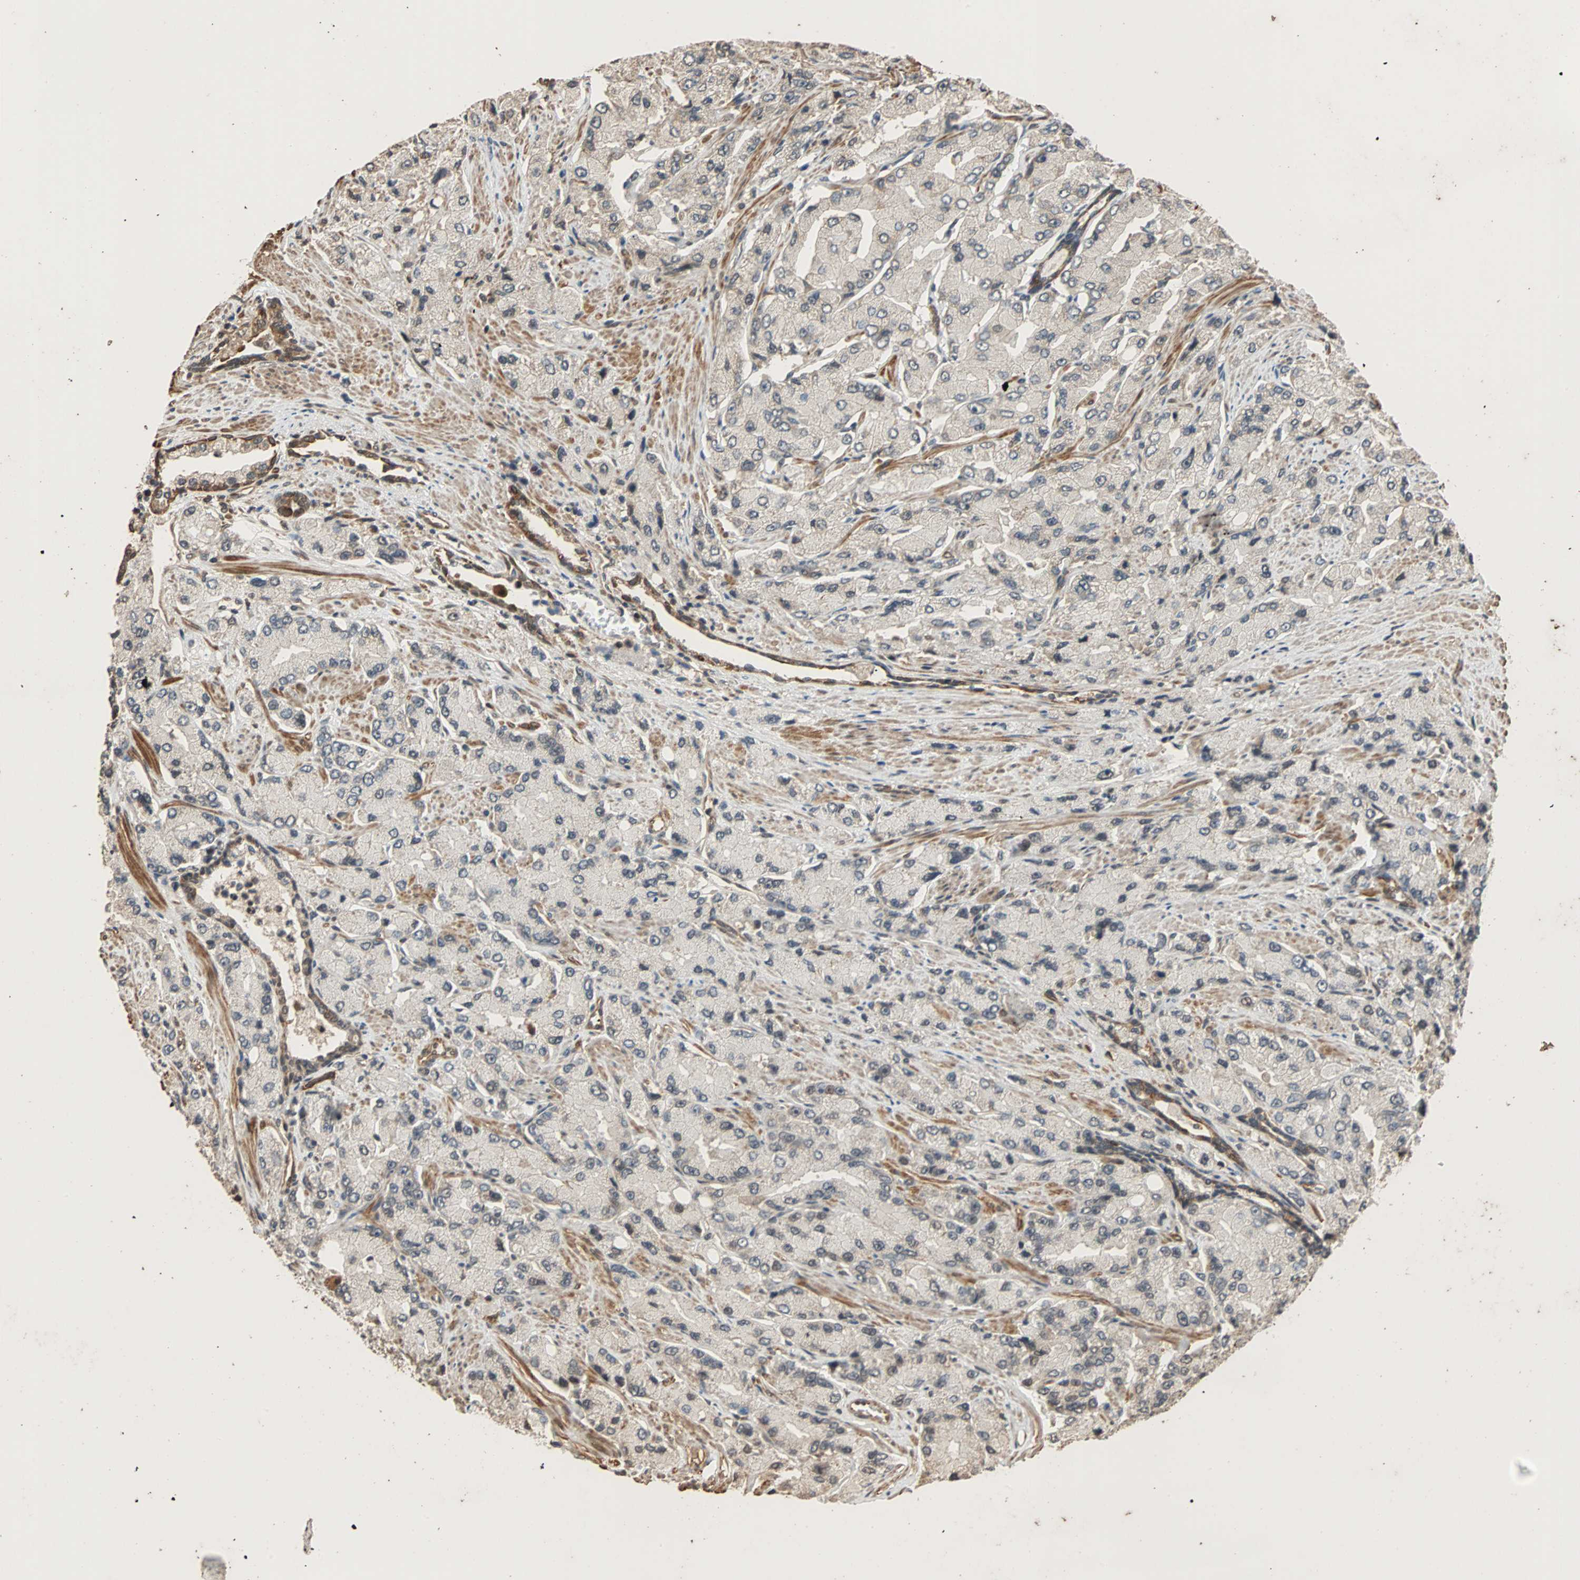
{"staining": {"intensity": "negative", "quantity": "none", "location": "none"}, "tissue": "prostate cancer", "cell_type": "Tumor cells", "image_type": "cancer", "snomed": [{"axis": "morphology", "description": "Adenocarcinoma, High grade"}, {"axis": "topography", "description": "Prostate"}], "caption": "High power microscopy micrograph of an immunohistochemistry image of prostate cancer (adenocarcinoma (high-grade)), revealing no significant staining in tumor cells.", "gene": "CDC5L", "patient": {"sex": "male", "age": 58}}